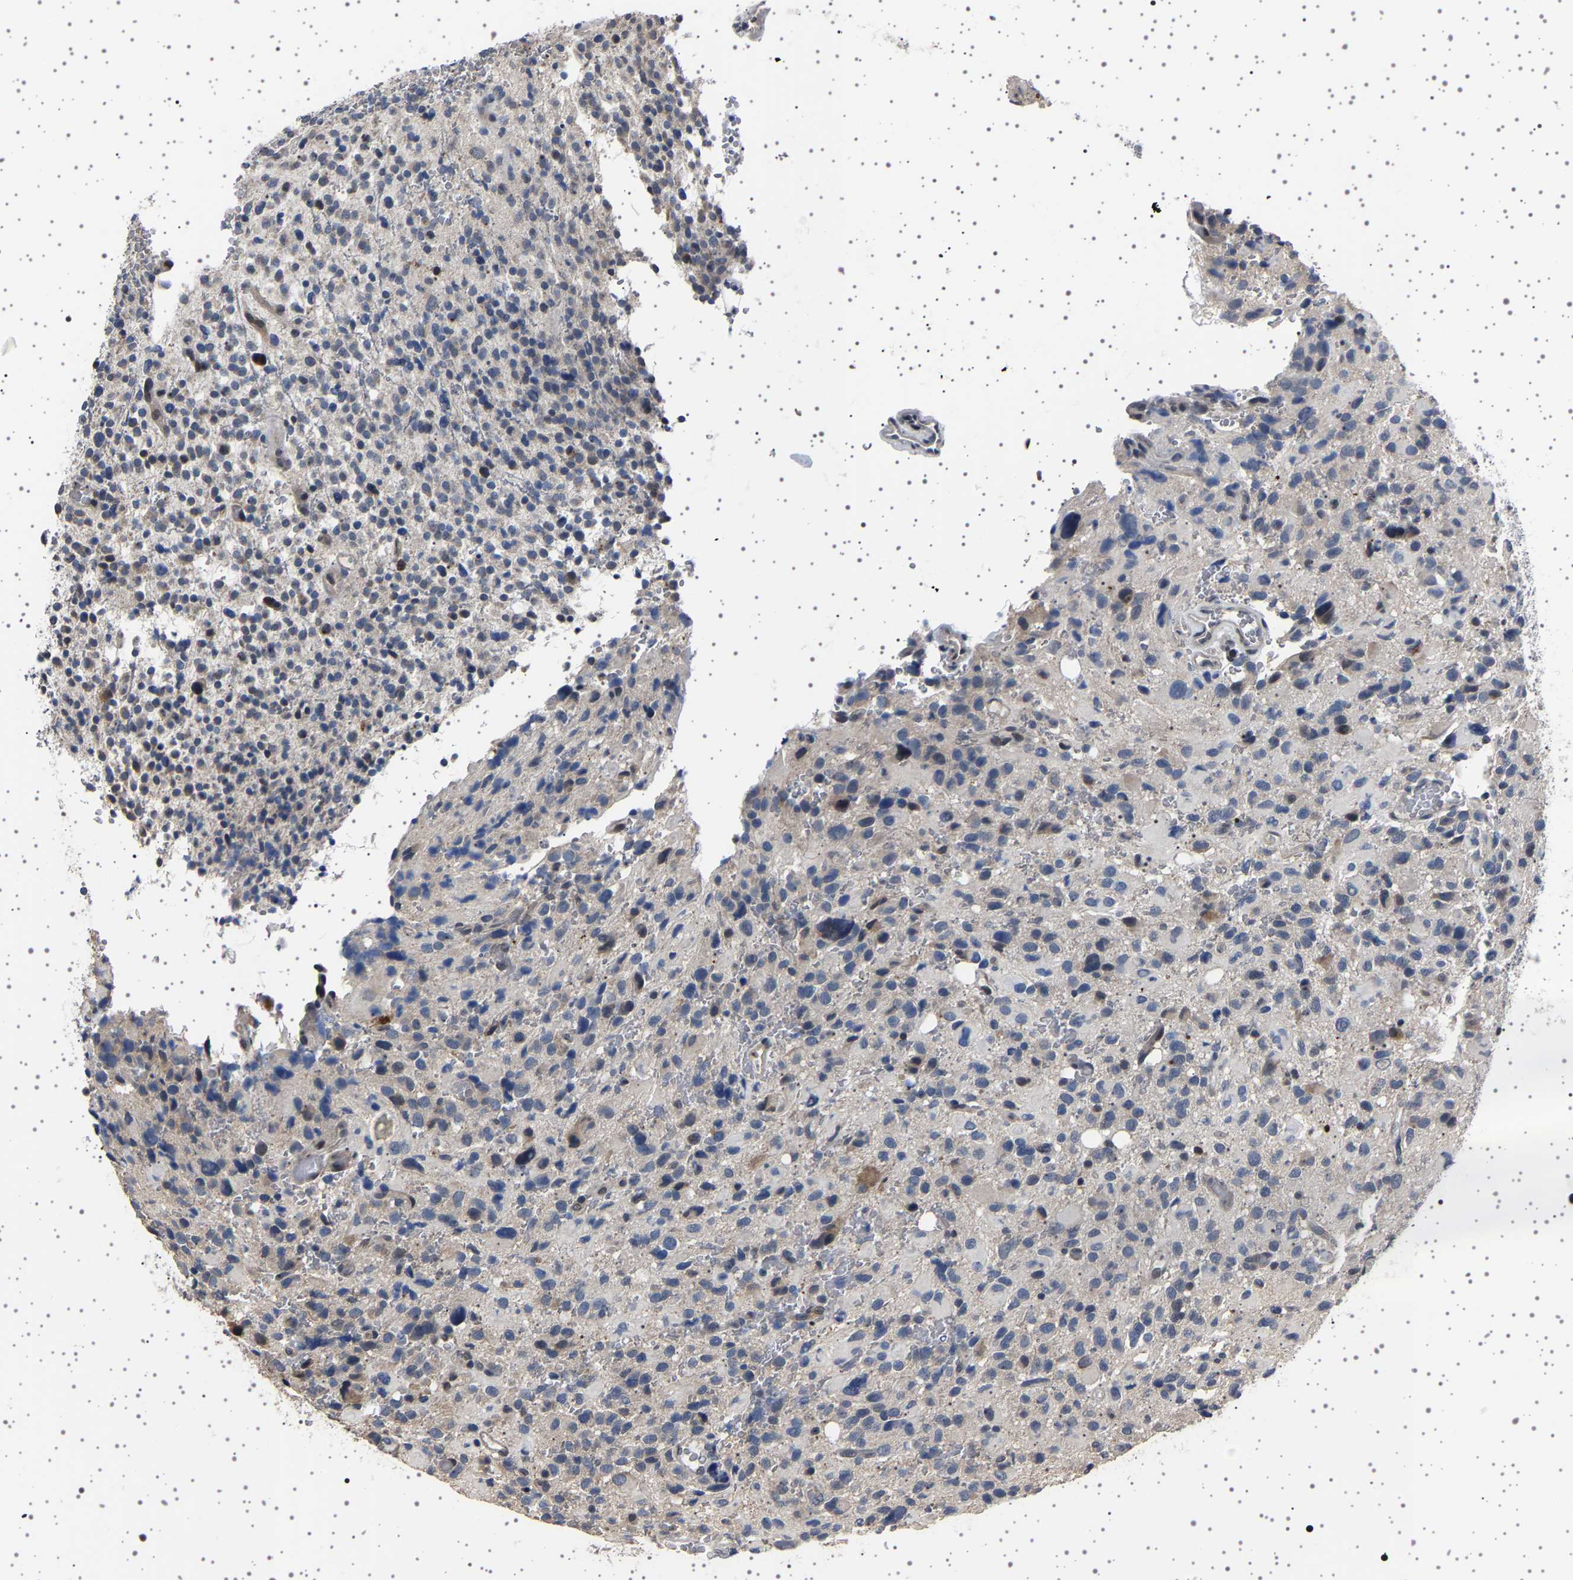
{"staining": {"intensity": "negative", "quantity": "none", "location": "none"}, "tissue": "glioma", "cell_type": "Tumor cells", "image_type": "cancer", "snomed": [{"axis": "morphology", "description": "Glioma, malignant, High grade"}, {"axis": "topography", "description": "Brain"}], "caption": "An IHC photomicrograph of high-grade glioma (malignant) is shown. There is no staining in tumor cells of high-grade glioma (malignant).", "gene": "IL10RB", "patient": {"sex": "male", "age": 48}}